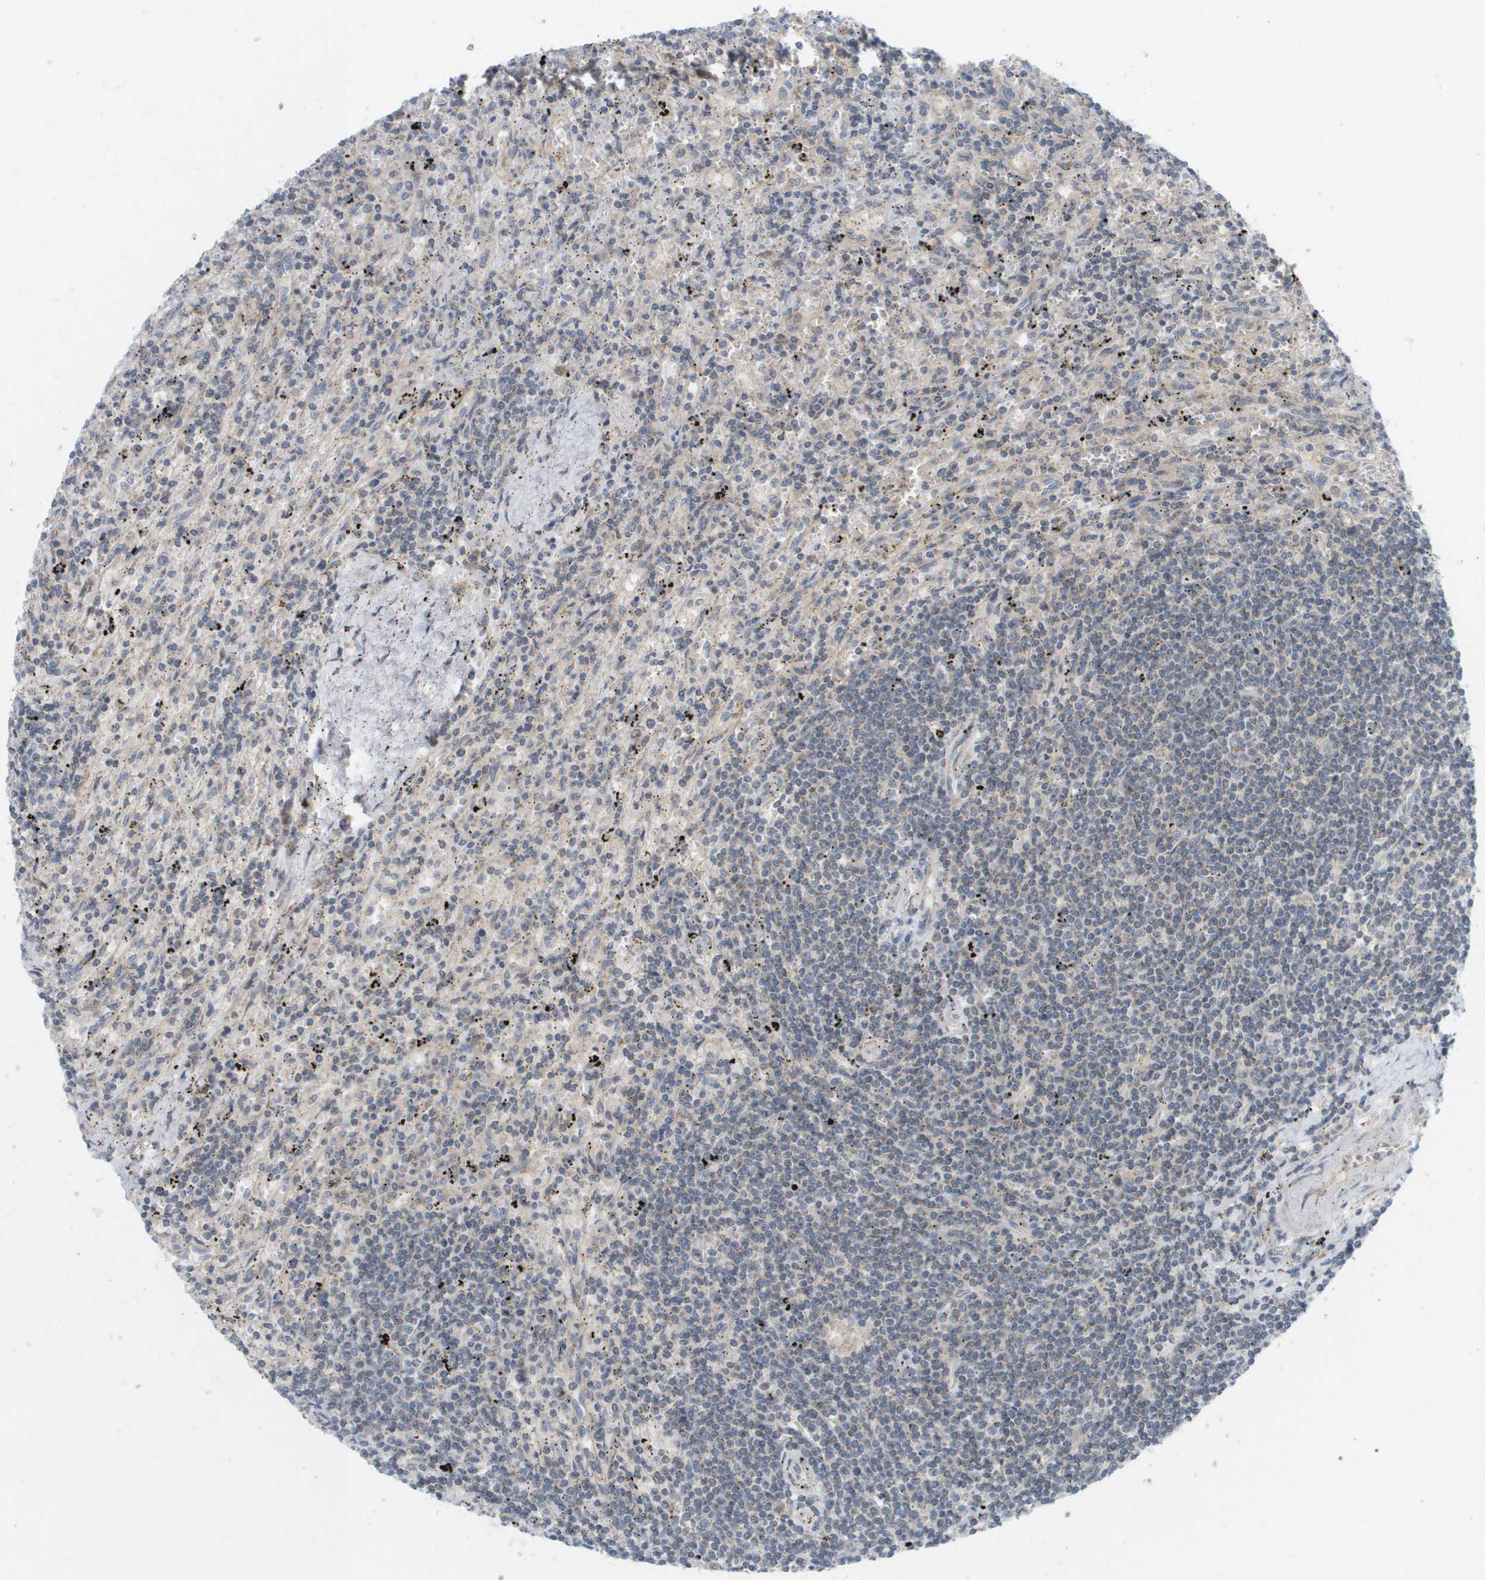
{"staining": {"intensity": "negative", "quantity": "none", "location": "none"}, "tissue": "lymphoma", "cell_type": "Tumor cells", "image_type": "cancer", "snomed": [{"axis": "morphology", "description": "Malignant lymphoma, non-Hodgkin's type, Low grade"}, {"axis": "topography", "description": "Spleen"}], "caption": "A high-resolution histopathology image shows IHC staining of lymphoma, which displays no significant positivity in tumor cells. Nuclei are stained in blue.", "gene": "PROC", "patient": {"sex": "male", "age": 76}}